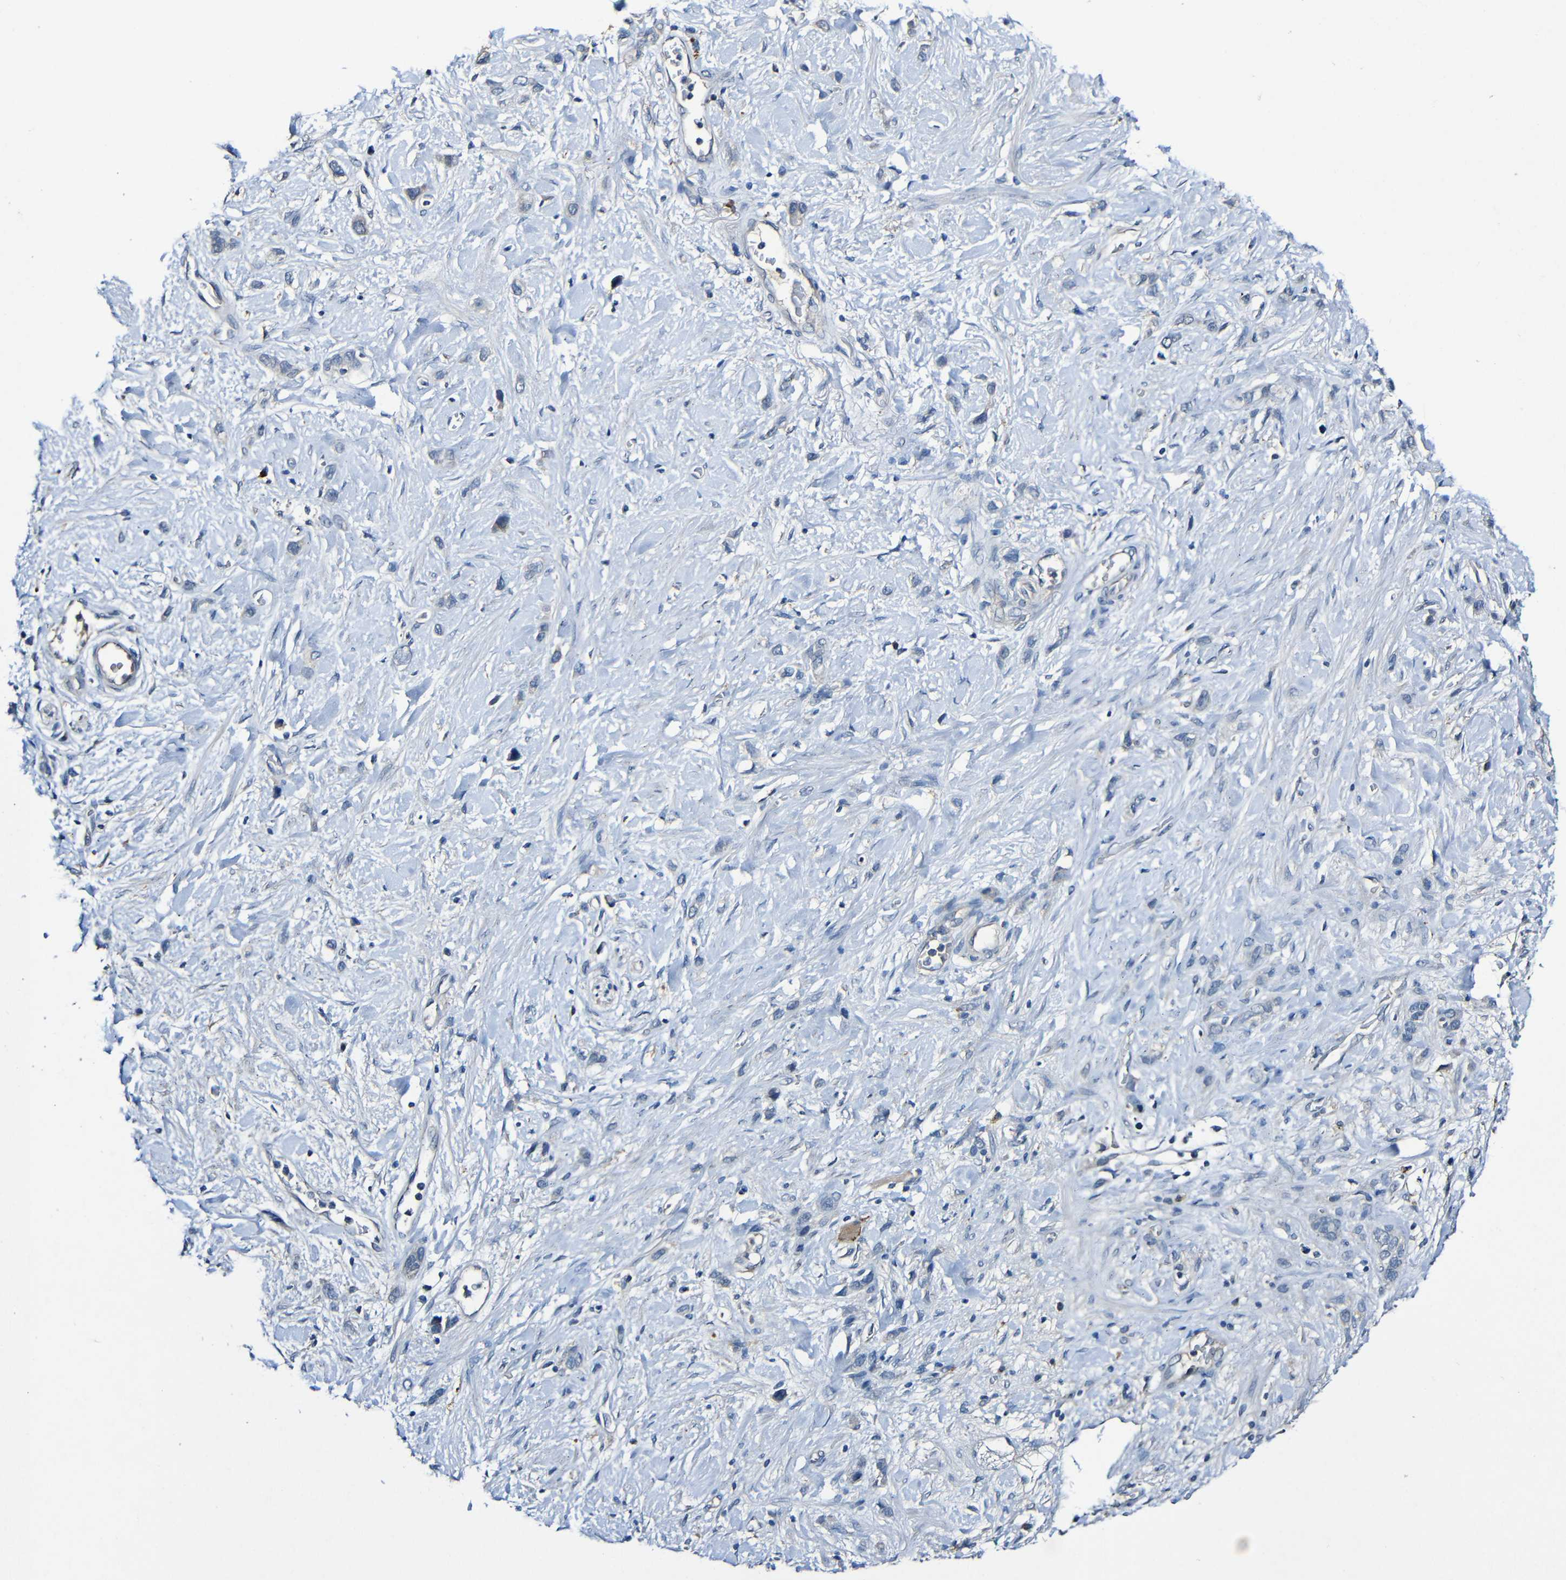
{"staining": {"intensity": "negative", "quantity": "none", "location": "none"}, "tissue": "stomach cancer", "cell_type": "Tumor cells", "image_type": "cancer", "snomed": [{"axis": "morphology", "description": "Adenocarcinoma, NOS"}, {"axis": "morphology", "description": "Adenocarcinoma, High grade"}, {"axis": "topography", "description": "Stomach, upper"}, {"axis": "topography", "description": "Stomach, lower"}], "caption": "The image shows no staining of tumor cells in stomach adenocarcinoma. (DAB immunohistochemistry visualized using brightfield microscopy, high magnification).", "gene": "LRRC70", "patient": {"sex": "female", "age": 65}}